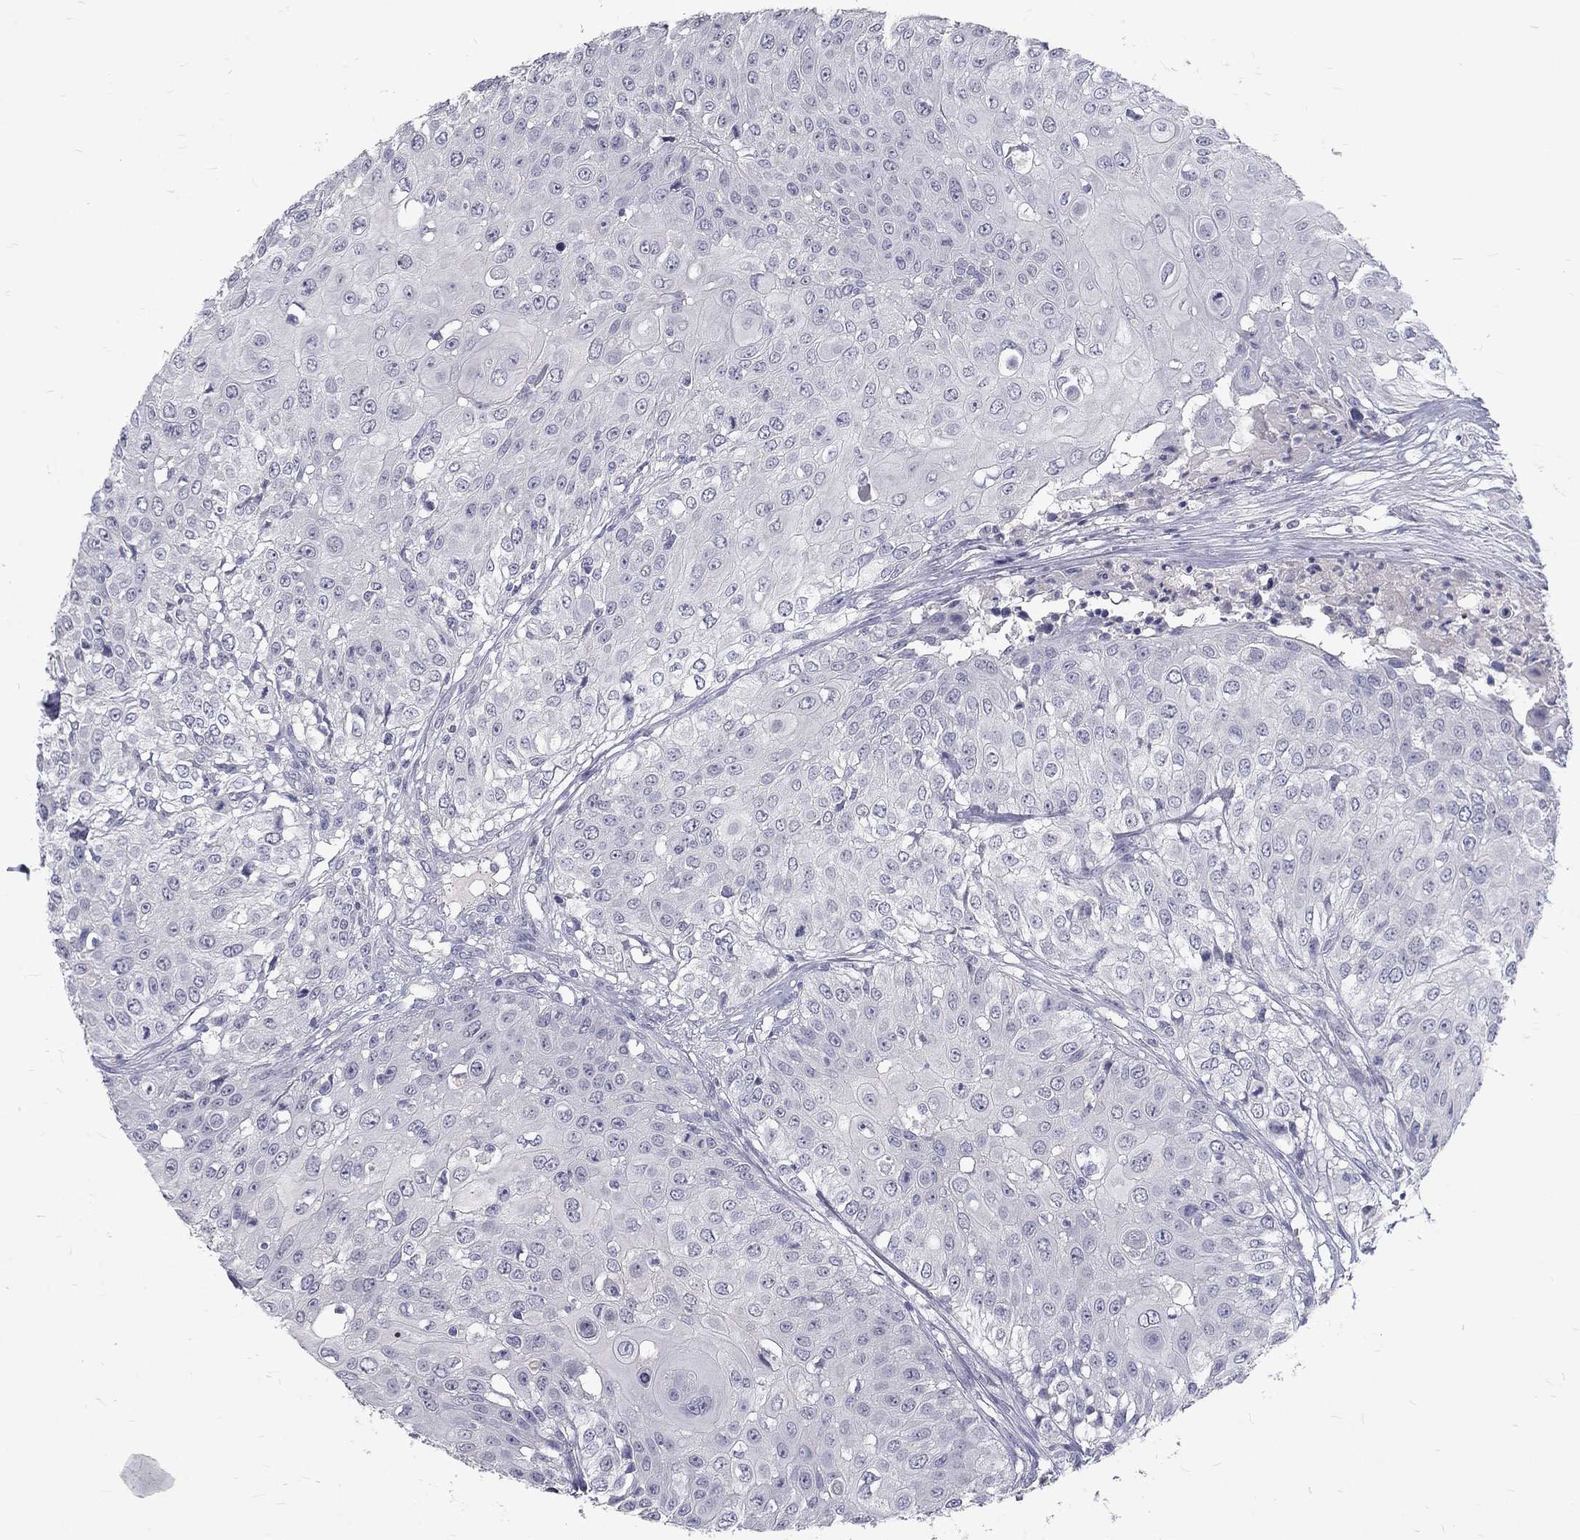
{"staining": {"intensity": "negative", "quantity": "none", "location": "none"}, "tissue": "urothelial cancer", "cell_type": "Tumor cells", "image_type": "cancer", "snomed": [{"axis": "morphology", "description": "Urothelial carcinoma, High grade"}, {"axis": "topography", "description": "Urinary bladder"}], "caption": "Tumor cells show no significant positivity in urothelial cancer.", "gene": "NOS1", "patient": {"sex": "female", "age": 79}}